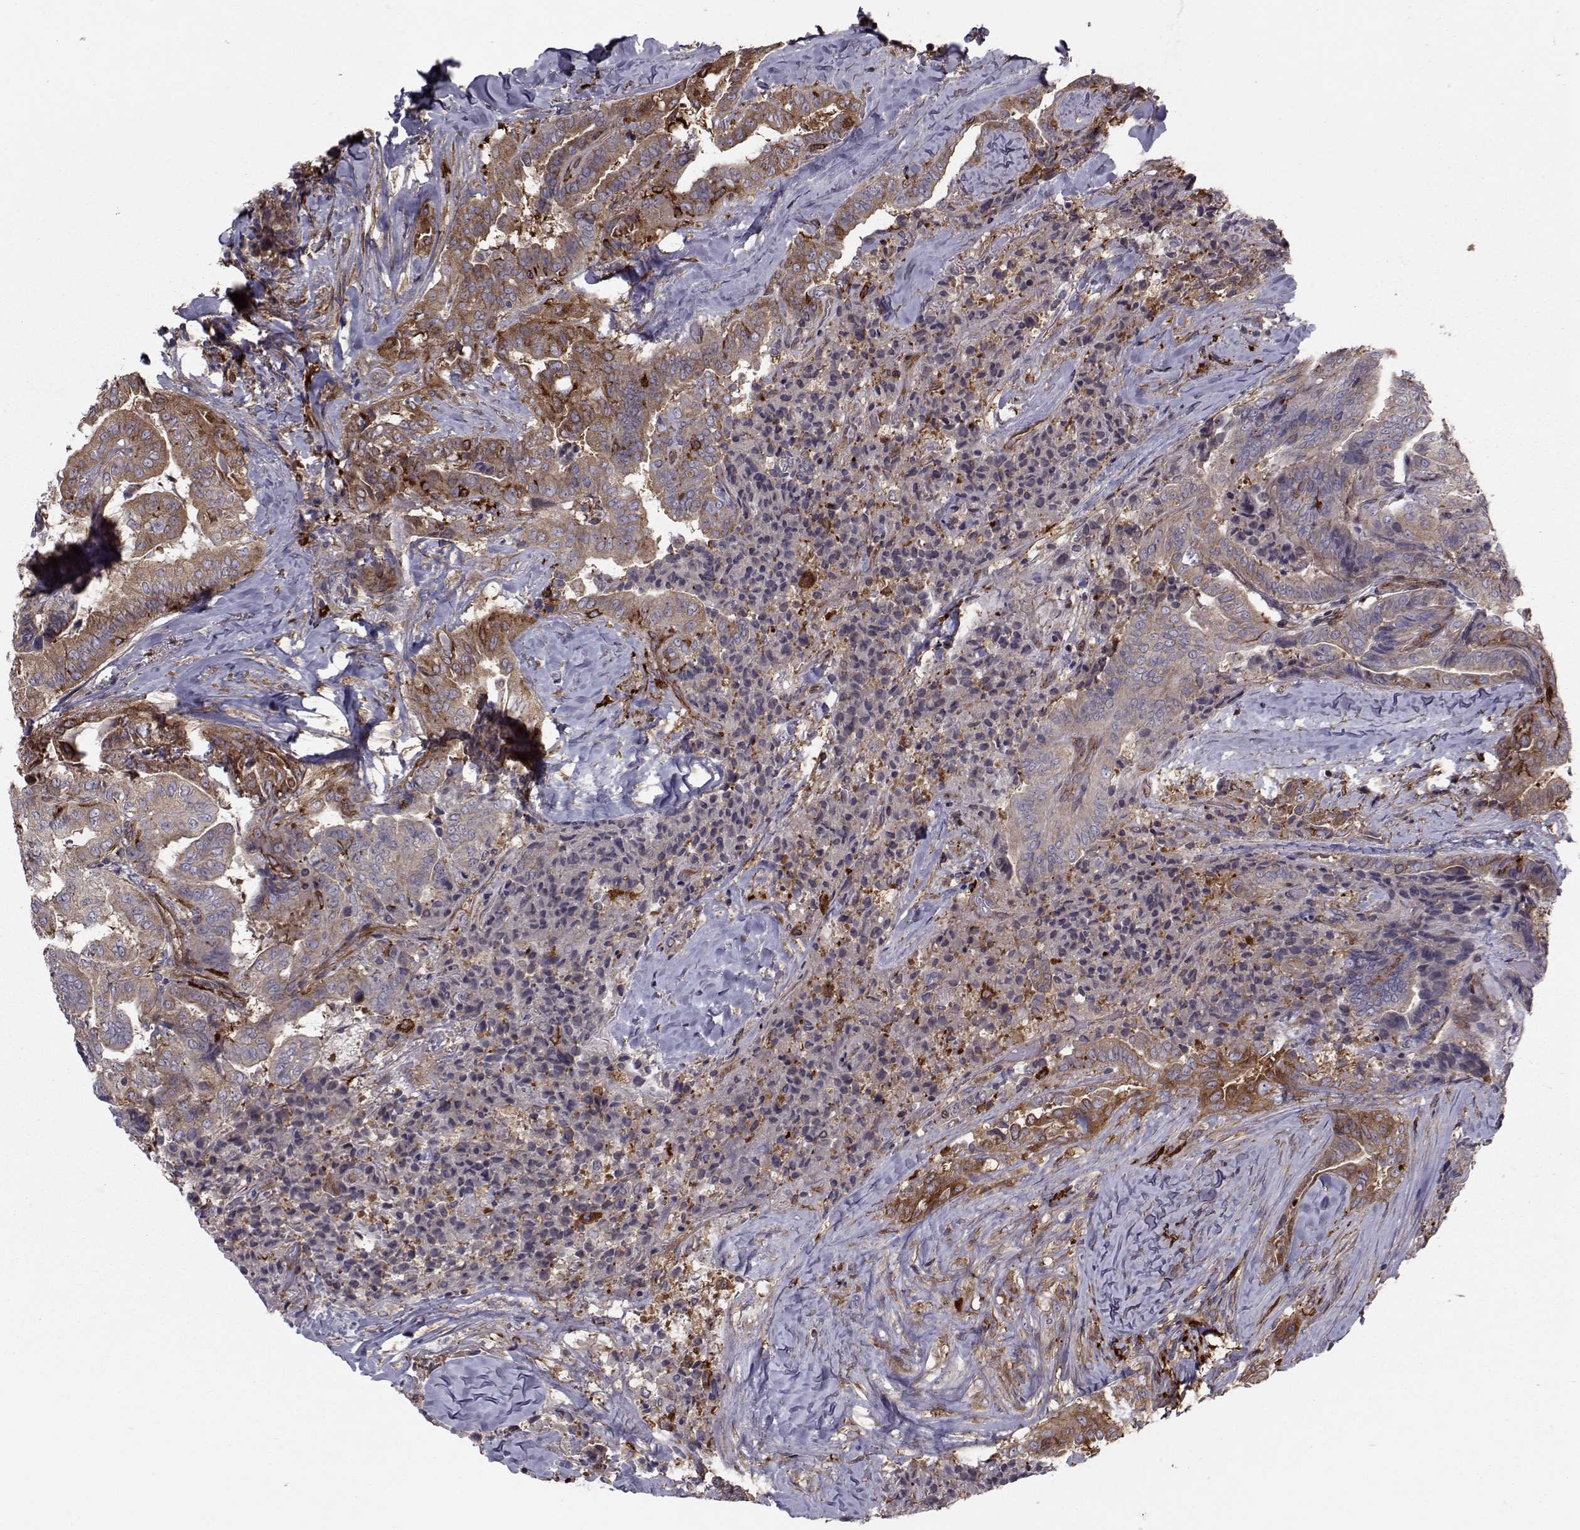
{"staining": {"intensity": "moderate", "quantity": ">75%", "location": "cytoplasmic/membranous"}, "tissue": "thyroid cancer", "cell_type": "Tumor cells", "image_type": "cancer", "snomed": [{"axis": "morphology", "description": "Papillary adenocarcinoma, NOS"}, {"axis": "topography", "description": "Thyroid gland"}], "caption": "IHC (DAB) staining of thyroid papillary adenocarcinoma demonstrates moderate cytoplasmic/membranous protein expression in about >75% of tumor cells.", "gene": "TRIP10", "patient": {"sex": "female", "age": 68}}